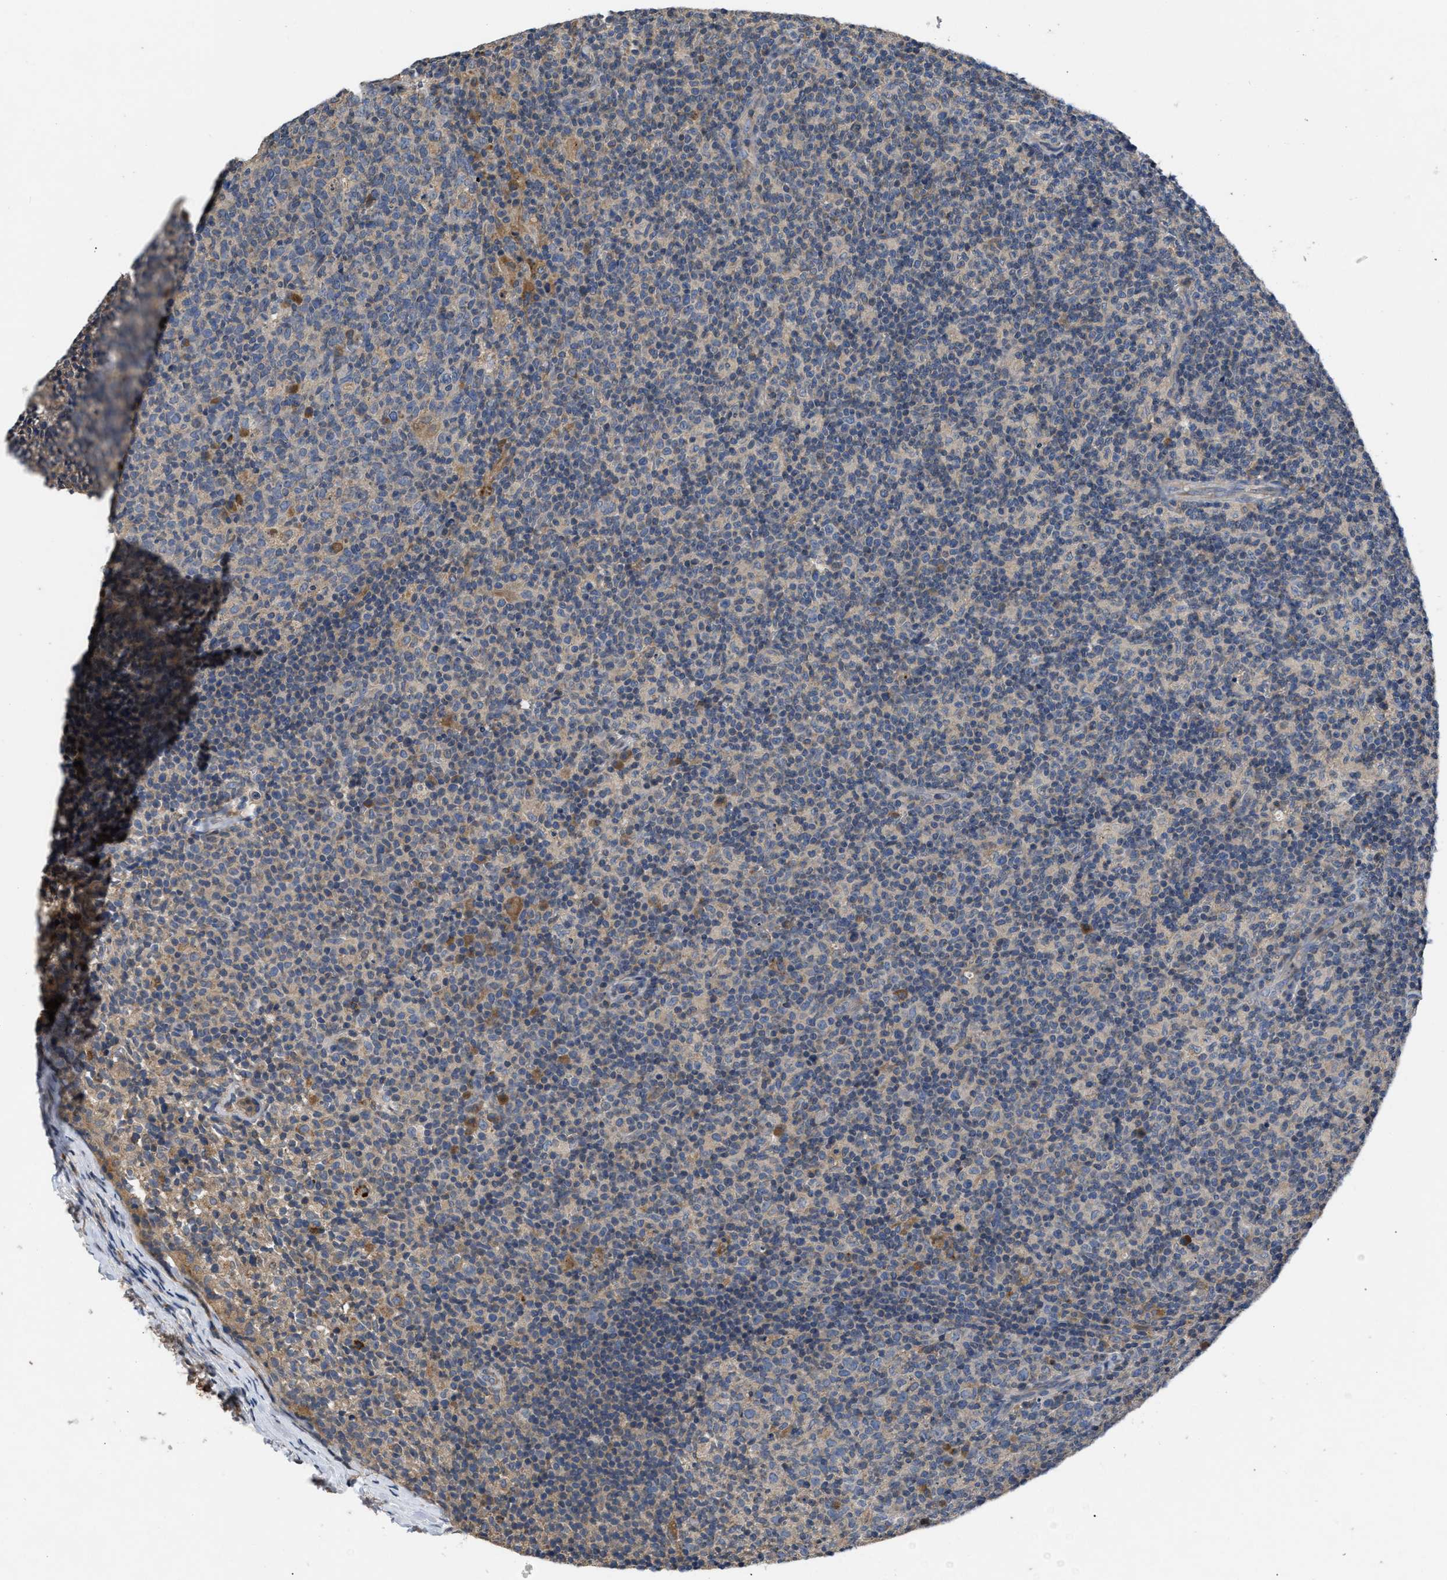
{"staining": {"intensity": "moderate", "quantity": "<25%", "location": "cytoplasmic/membranous"}, "tissue": "lymph node", "cell_type": "Germinal center cells", "image_type": "normal", "snomed": [{"axis": "morphology", "description": "Normal tissue, NOS"}, {"axis": "morphology", "description": "Inflammation, NOS"}, {"axis": "topography", "description": "Lymph node"}], "caption": "Immunohistochemical staining of benign human lymph node reveals <25% levels of moderate cytoplasmic/membranous protein positivity in approximately <25% of germinal center cells.", "gene": "VPS4A", "patient": {"sex": "male", "age": 55}}